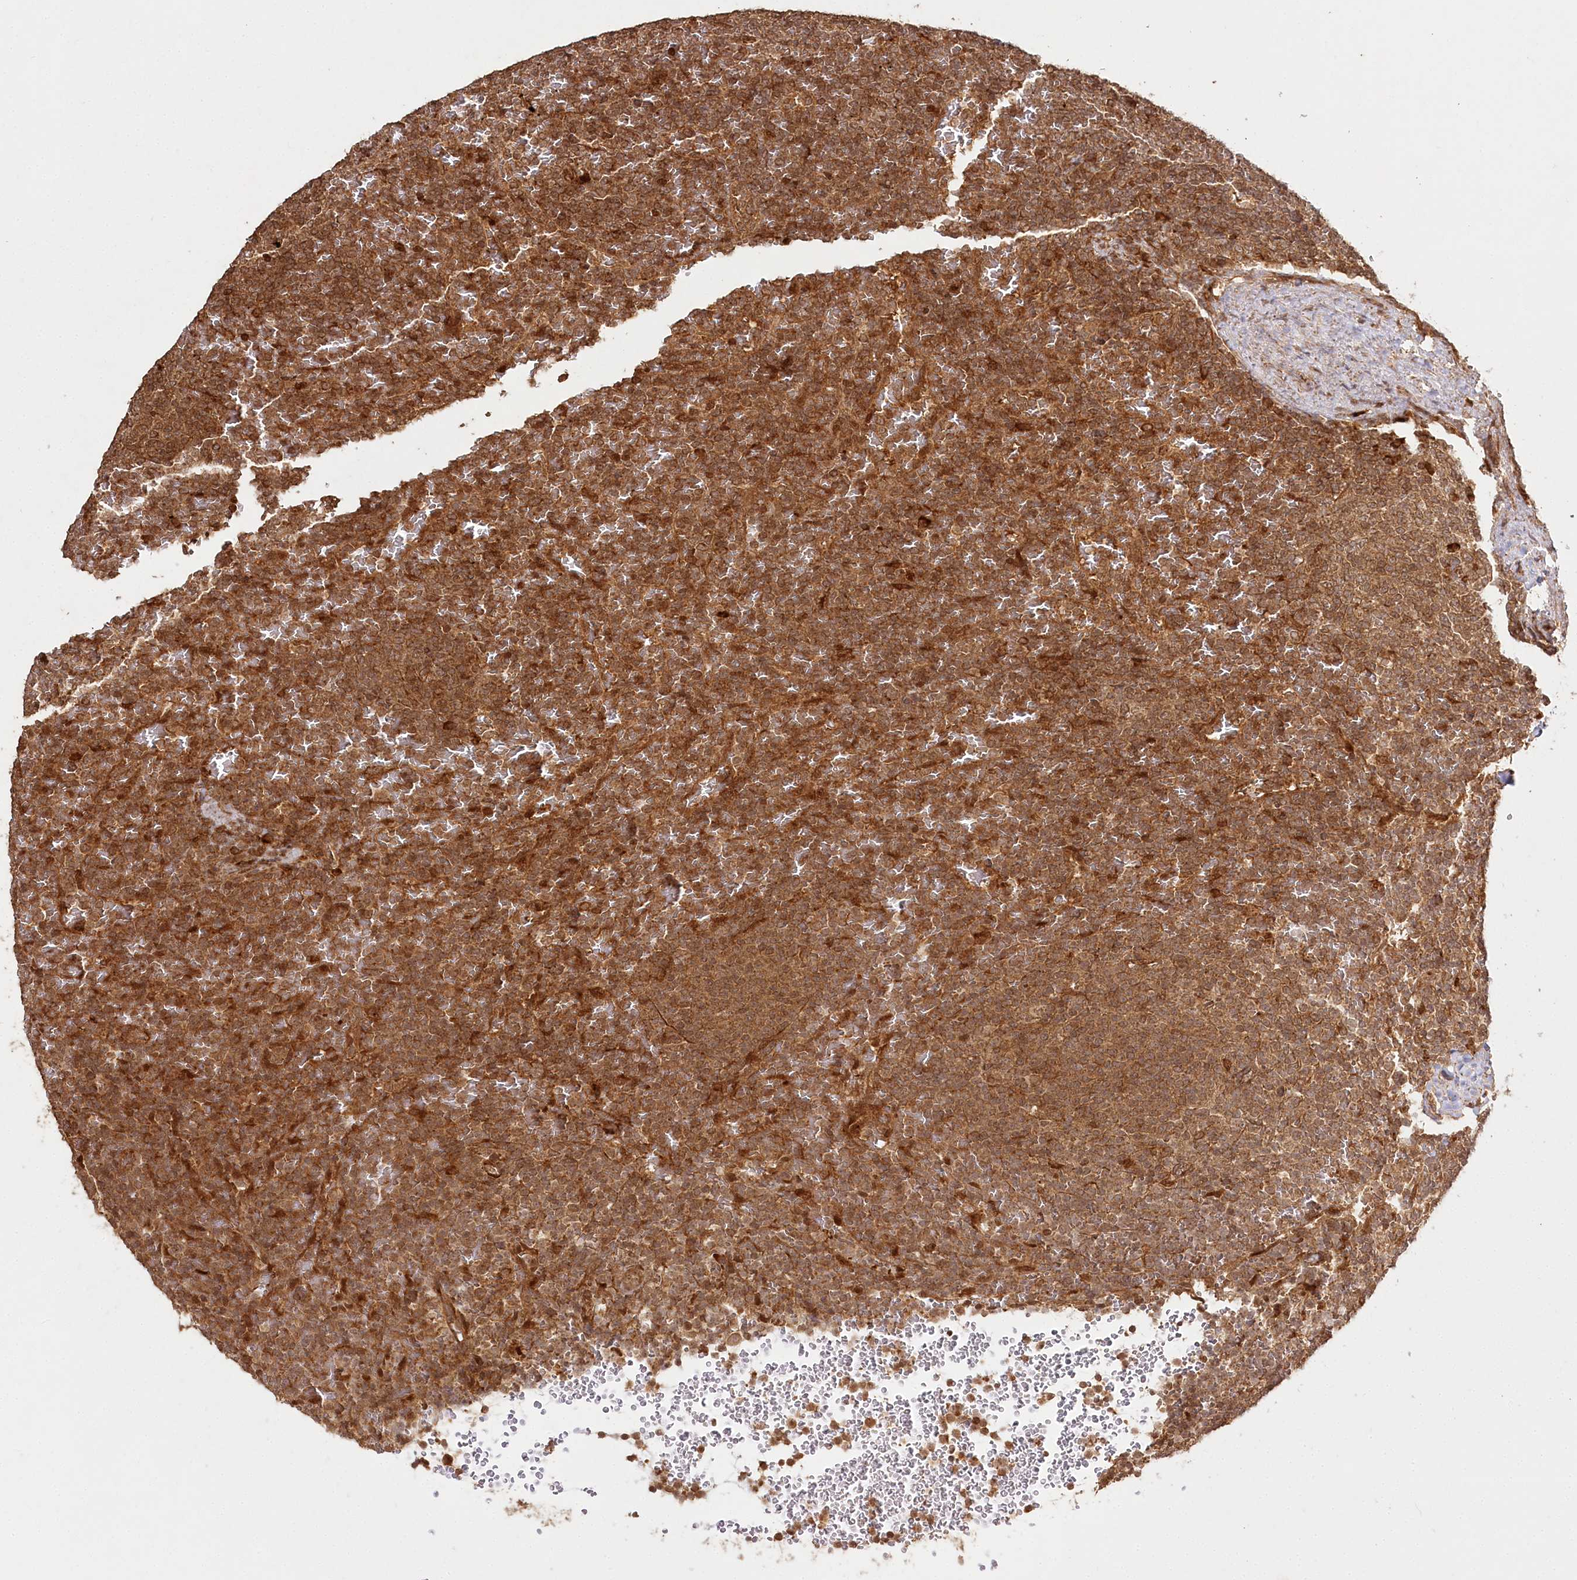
{"staining": {"intensity": "strong", "quantity": ">75%", "location": "cytoplasmic/membranous,nuclear"}, "tissue": "lymphoma", "cell_type": "Tumor cells", "image_type": "cancer", "snomed": [{"axis": "morphology", "description": "Malignant lymphoma, non-Hodgkin's type, Low grade"}, {"axis": "topography", "description": "Spleen"}], "caption": "Protein expression by immunohistochemistry (IHC) shows strong cytoplasmic/membranous and nuclear positivity in about >75% of tumor cells in lymphoma.", "gene": "ULK2", "patient": {"sex": "female", "age": 77}}